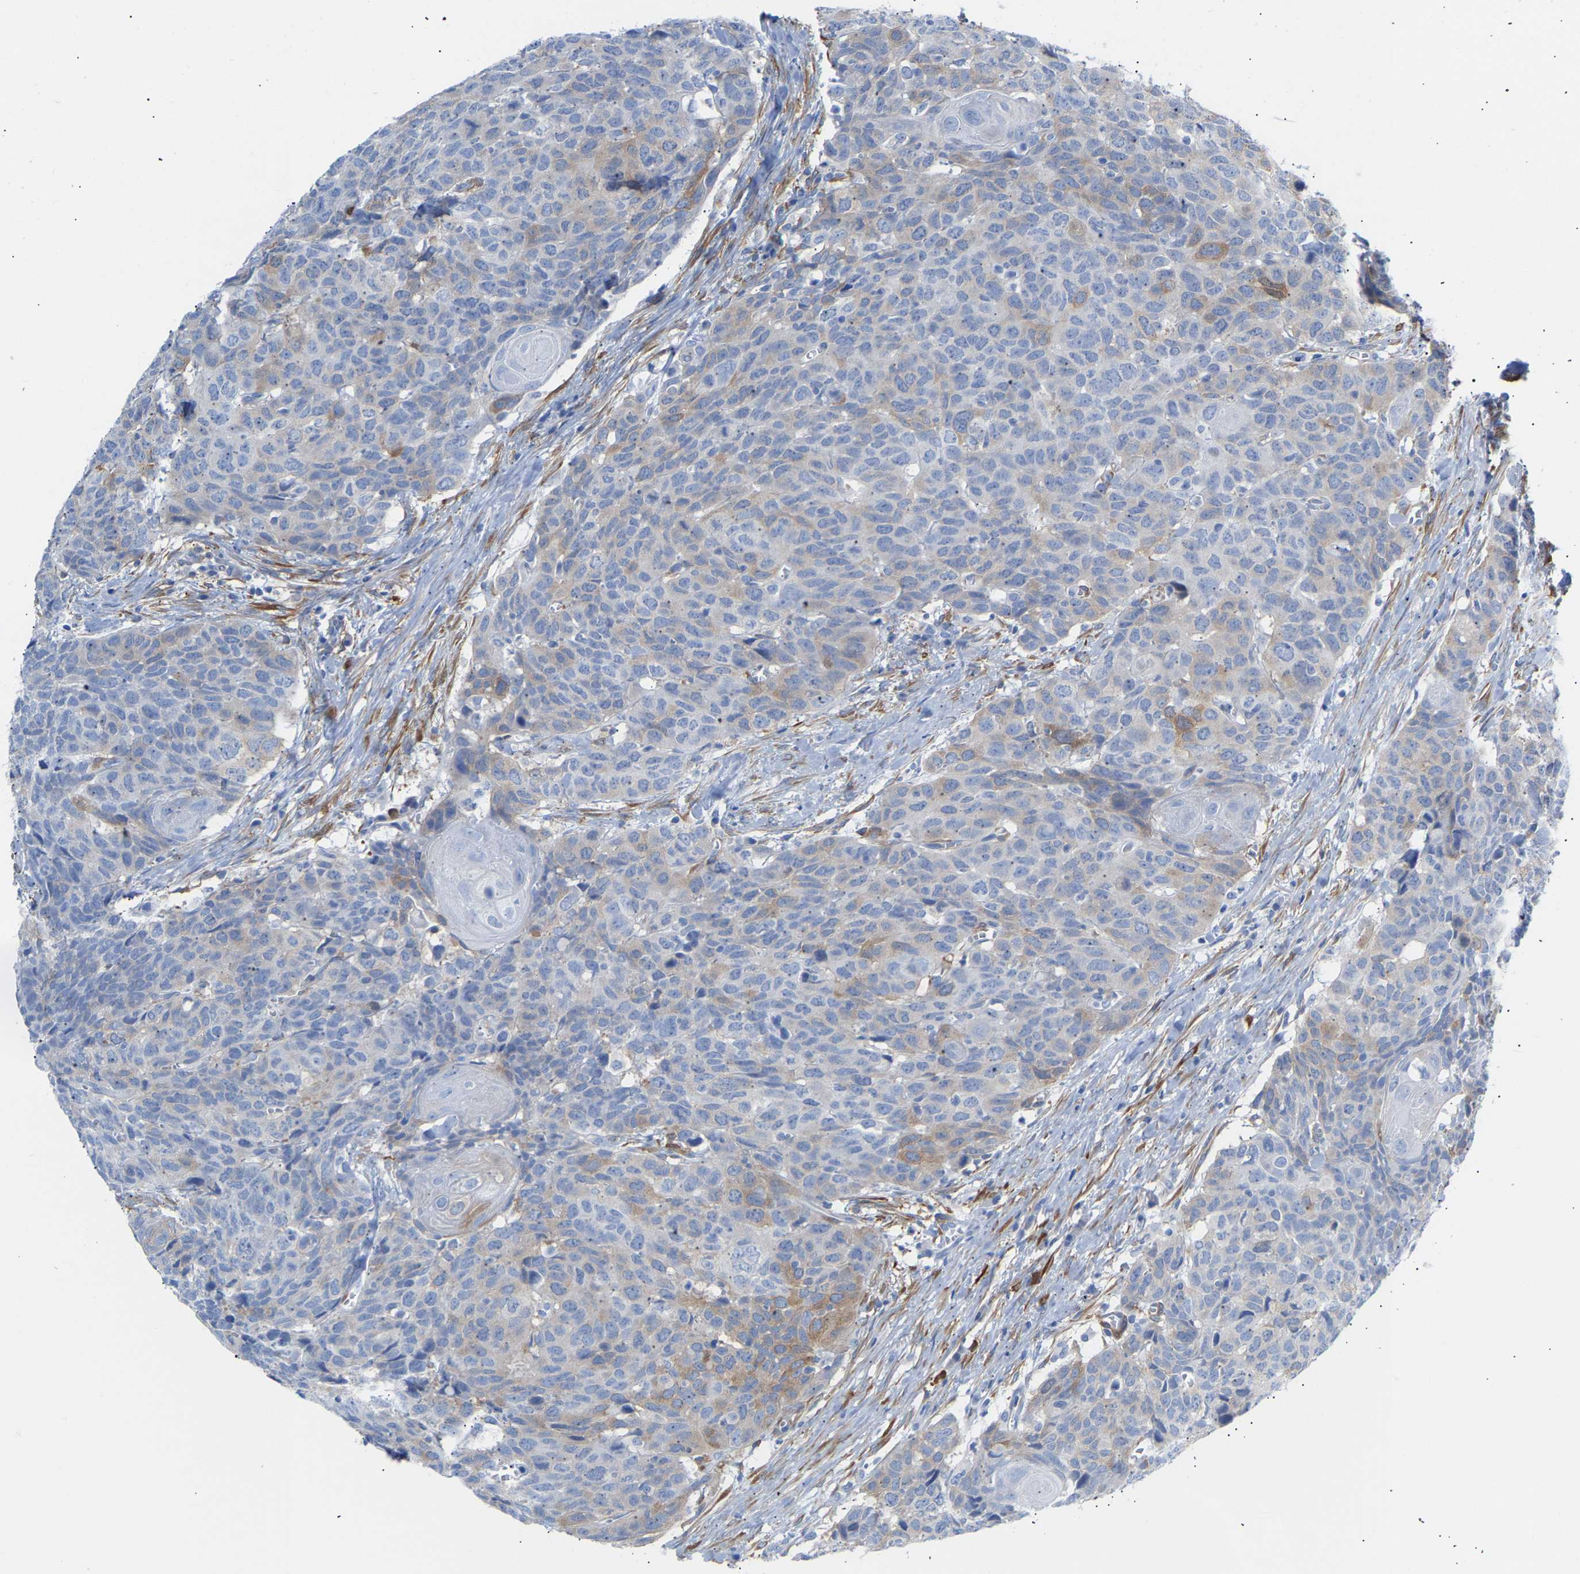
{"staining": {"intensity": "moderate", "quantity": "<25%", "location": "cytoplasmic/membranous"}, "tissue": "head and neck cancer", "cell_type": "Tumor cells", "image_type": "cancer", "snomed": [{"axis": "morphology", "description": "Squamous cell carcinoma, NOS"}, {"axis": "topography", "description": "Head-Neck"}], "caption": "Moderate cytoplasmic/membranous protein positivity is seen in approximately <25% of tumor cells in head and neck cancer (squamous cell carcinoma).", "gene": "AMPH", "patient": {"sex": "male", "age": 66}}